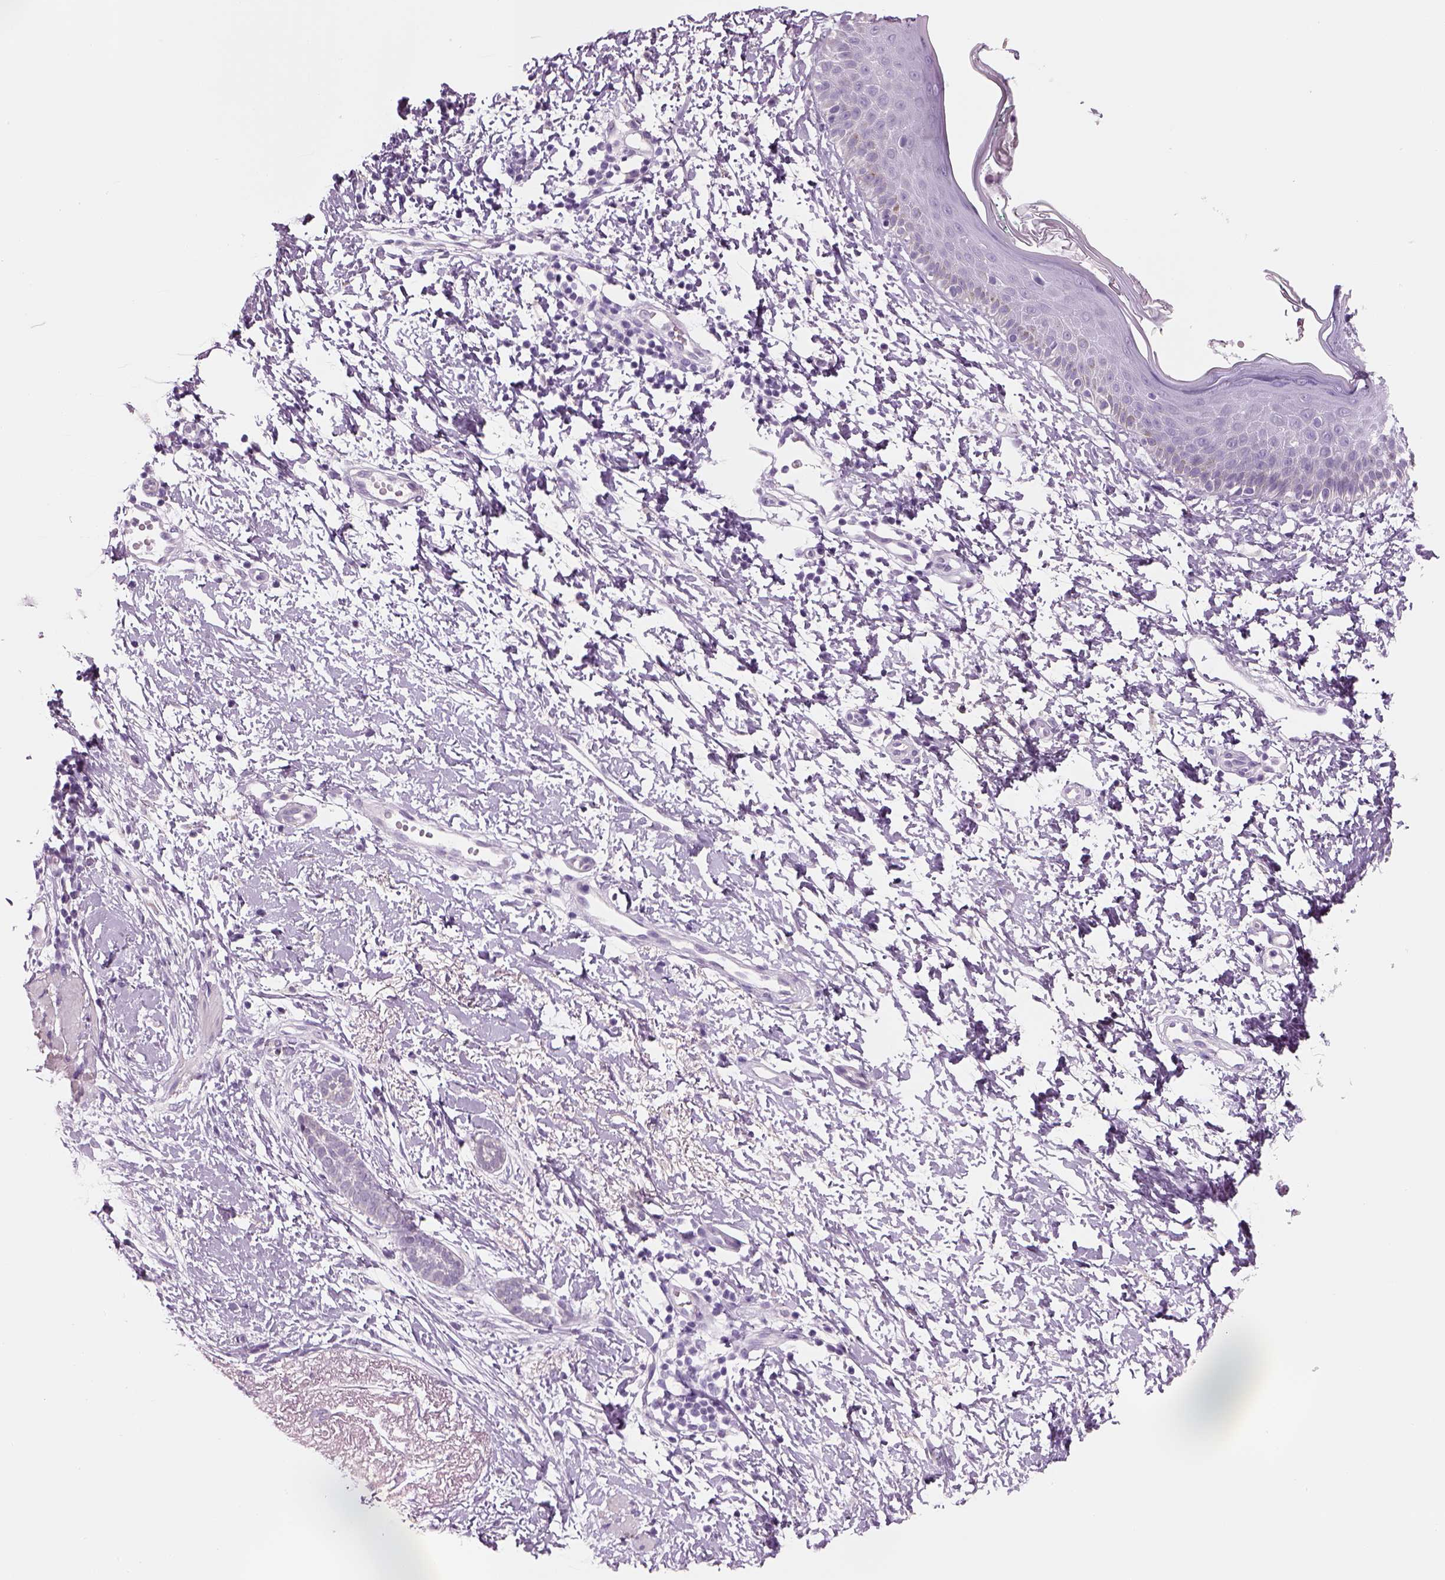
{"staining": {"intensity": "negative", "quantity": "none", "location": "none"}, "tissue": "skin cancer", "cell_type": "Tumor cells", "image_type": "cancer", "snomed": [{"axis": "morphology", "description": "Normal tissue, NOS"}, {"axis": "morphology", "description": "Basal cell carcinoma"}, {"axis": "topography", "description": "Skin"}], "caption": "This is a image of immunohistochemistry staining of skin cancer, which shows no expression in tumor cells. (Brightfield microscopy of DAB (3,3'-diaminobenzidine) IHC at high magnification).", "gene": "KCNMB4", "patient": {"sex": "male", "age": 84}}